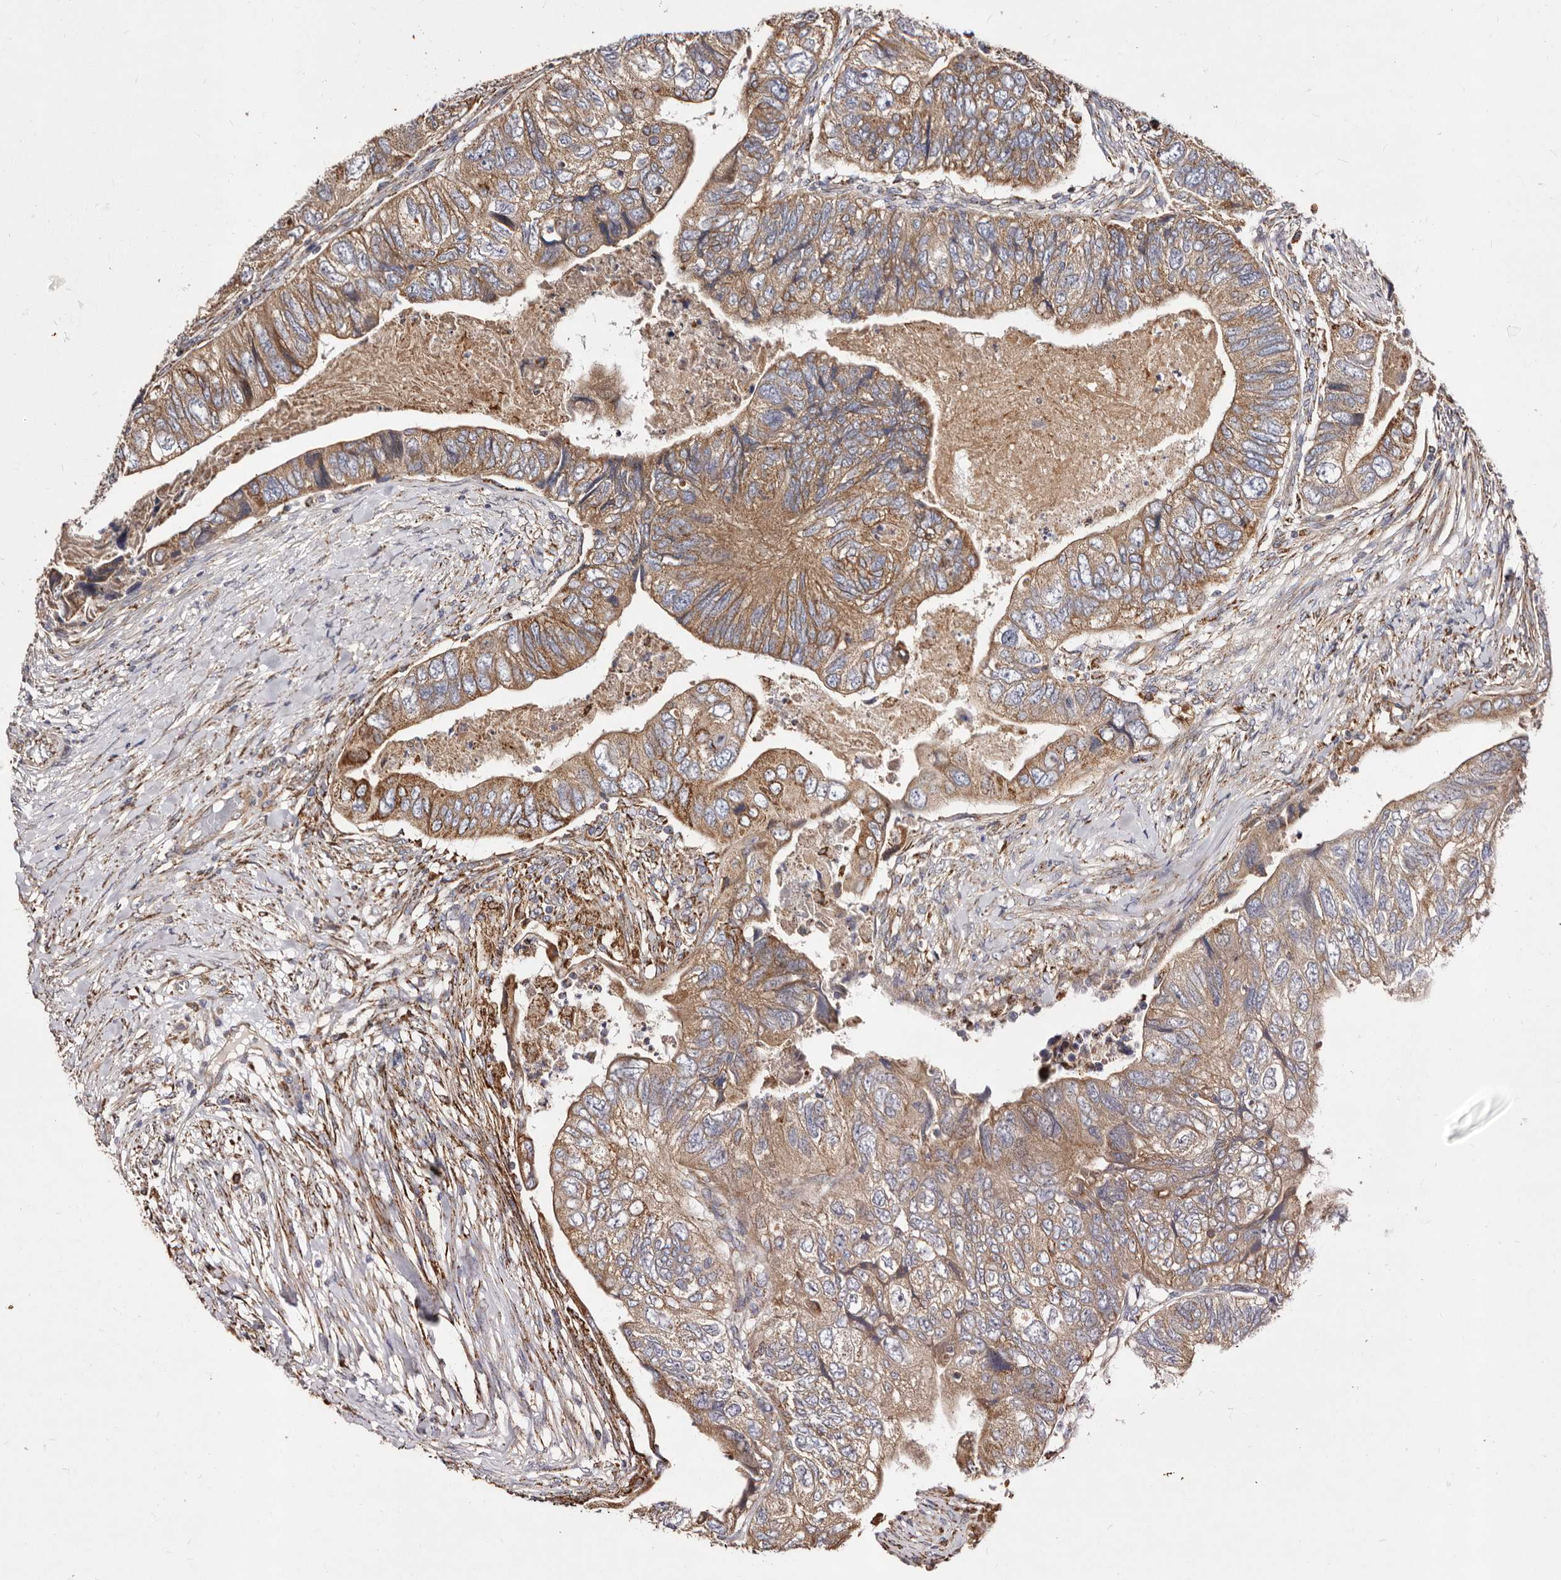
{"staining": {"intensity": "moderate", "quantity": ">75%", "location": "cytoplasmic/membranous"}, "tissue": "colorectal cancer", "cell_type": "Tumor cells", "image_type": "cancer", "snomed": [{"axis": "morphology", "description": "Adenocarcinoma, NOS"}, {"axis": "topography", "description": "Rectum"}], "caption": "Immunohistochemistry of human adenocarcinoma (colorectal) reveals medium levels of moderate cytoplasmic/membranous staining in about >75% of tumor cells.", "gene": "LUZP1", "patient": {"sex": "male", "age": 63}}